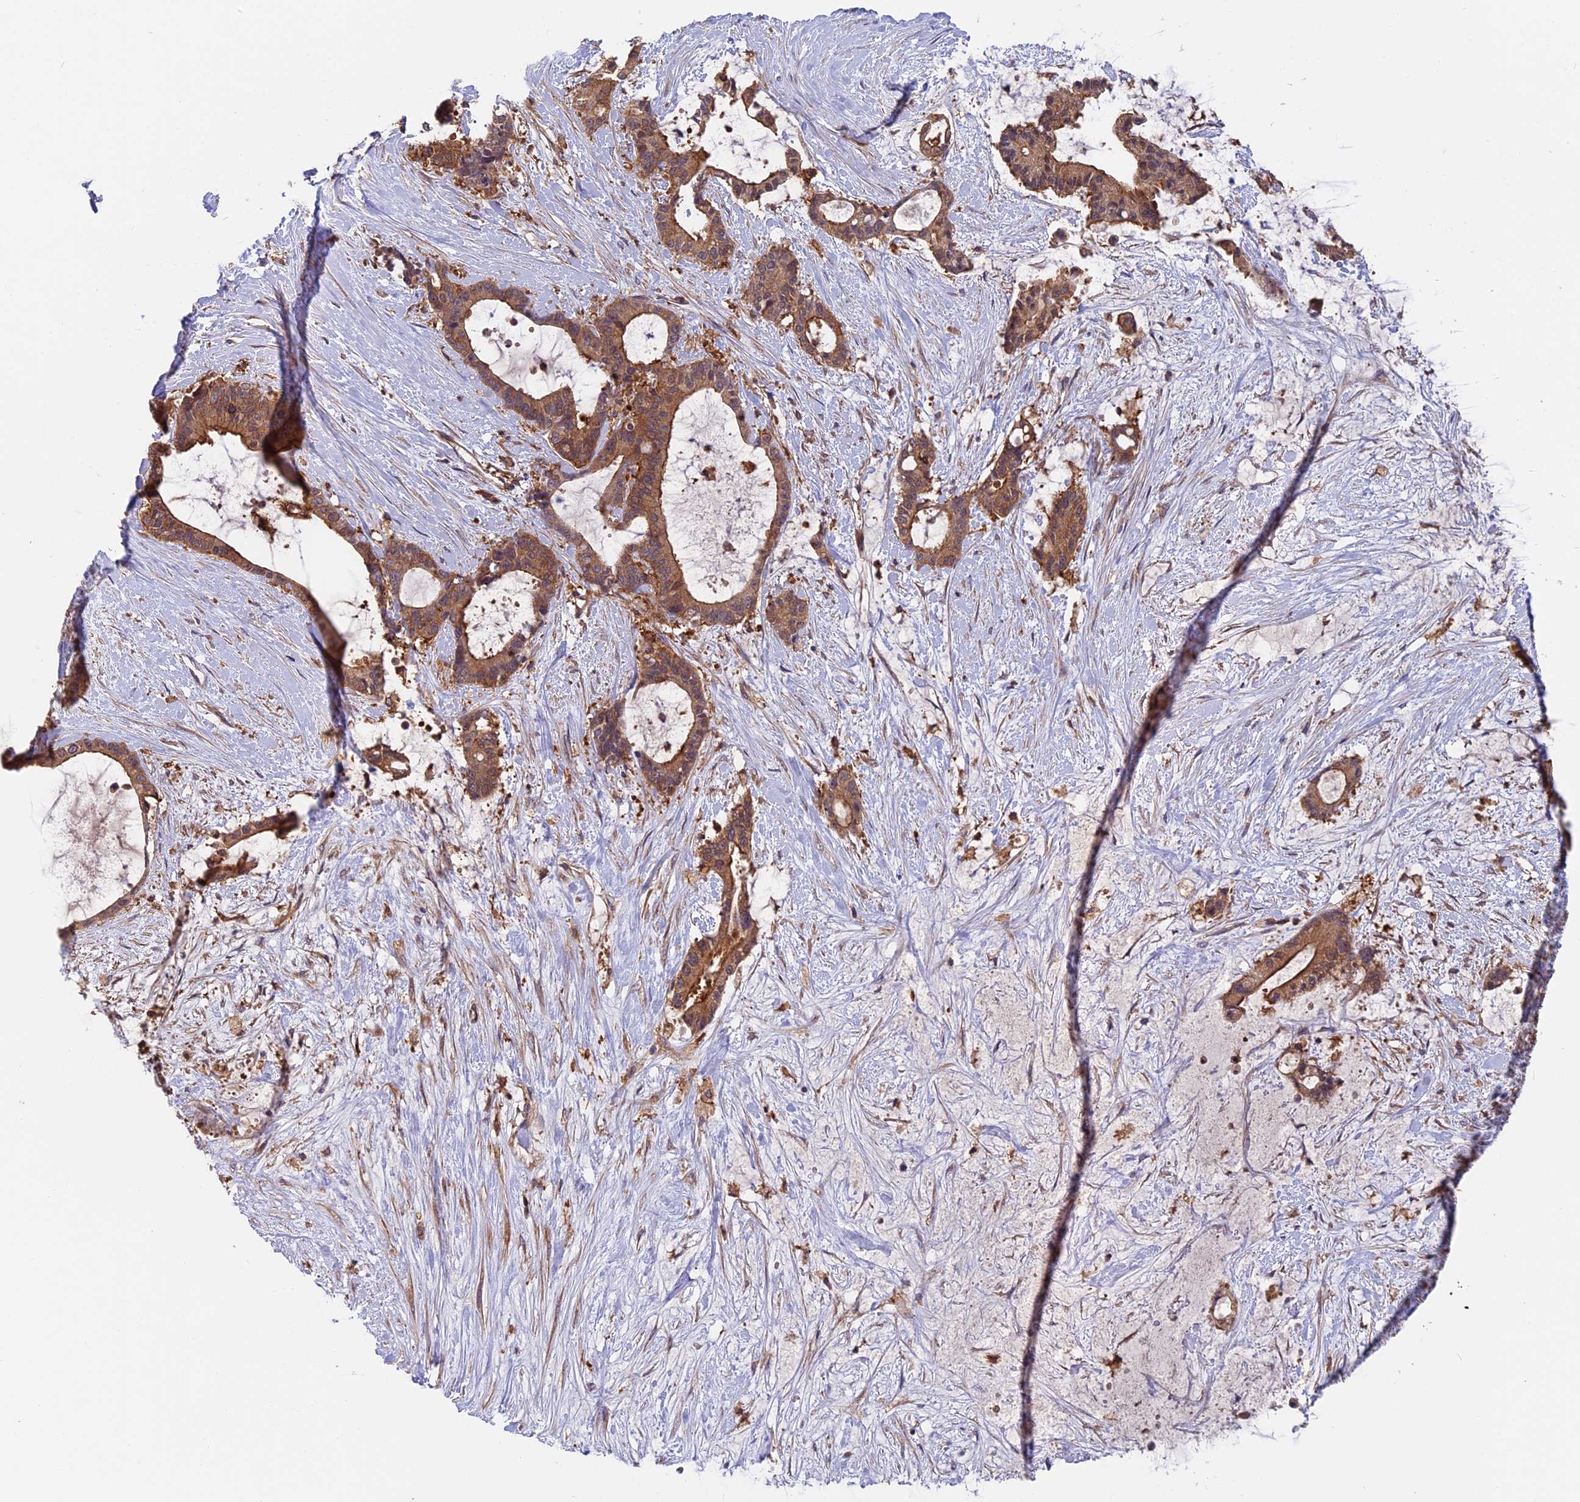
{"staining": {"intensity": "moderate", "quantity": ">75%", "location": "cytoplasmic/membranous"}, "tissue": "liver cancer", "cell_type": "Tumor cells", "image_type": "cancer", "snomed": [{"axis": "morphology", "description": "Normal tissue, NOS"}, {"axis": "morphology", "description": "Cholangiocarcinoma"}, {"axis": "topography", "description": "Liver"}, {"axis": "topography", "description": "Peripheral nerve tissue"}], "caption": "Liver cancer was stained to show a protein in brown. There is medium levels of moderate cytoplasmic/membranous staining in about >75% of tumor cells.", "gene": "MYO9B", "patient": {"sex": "female", "age": 73}}